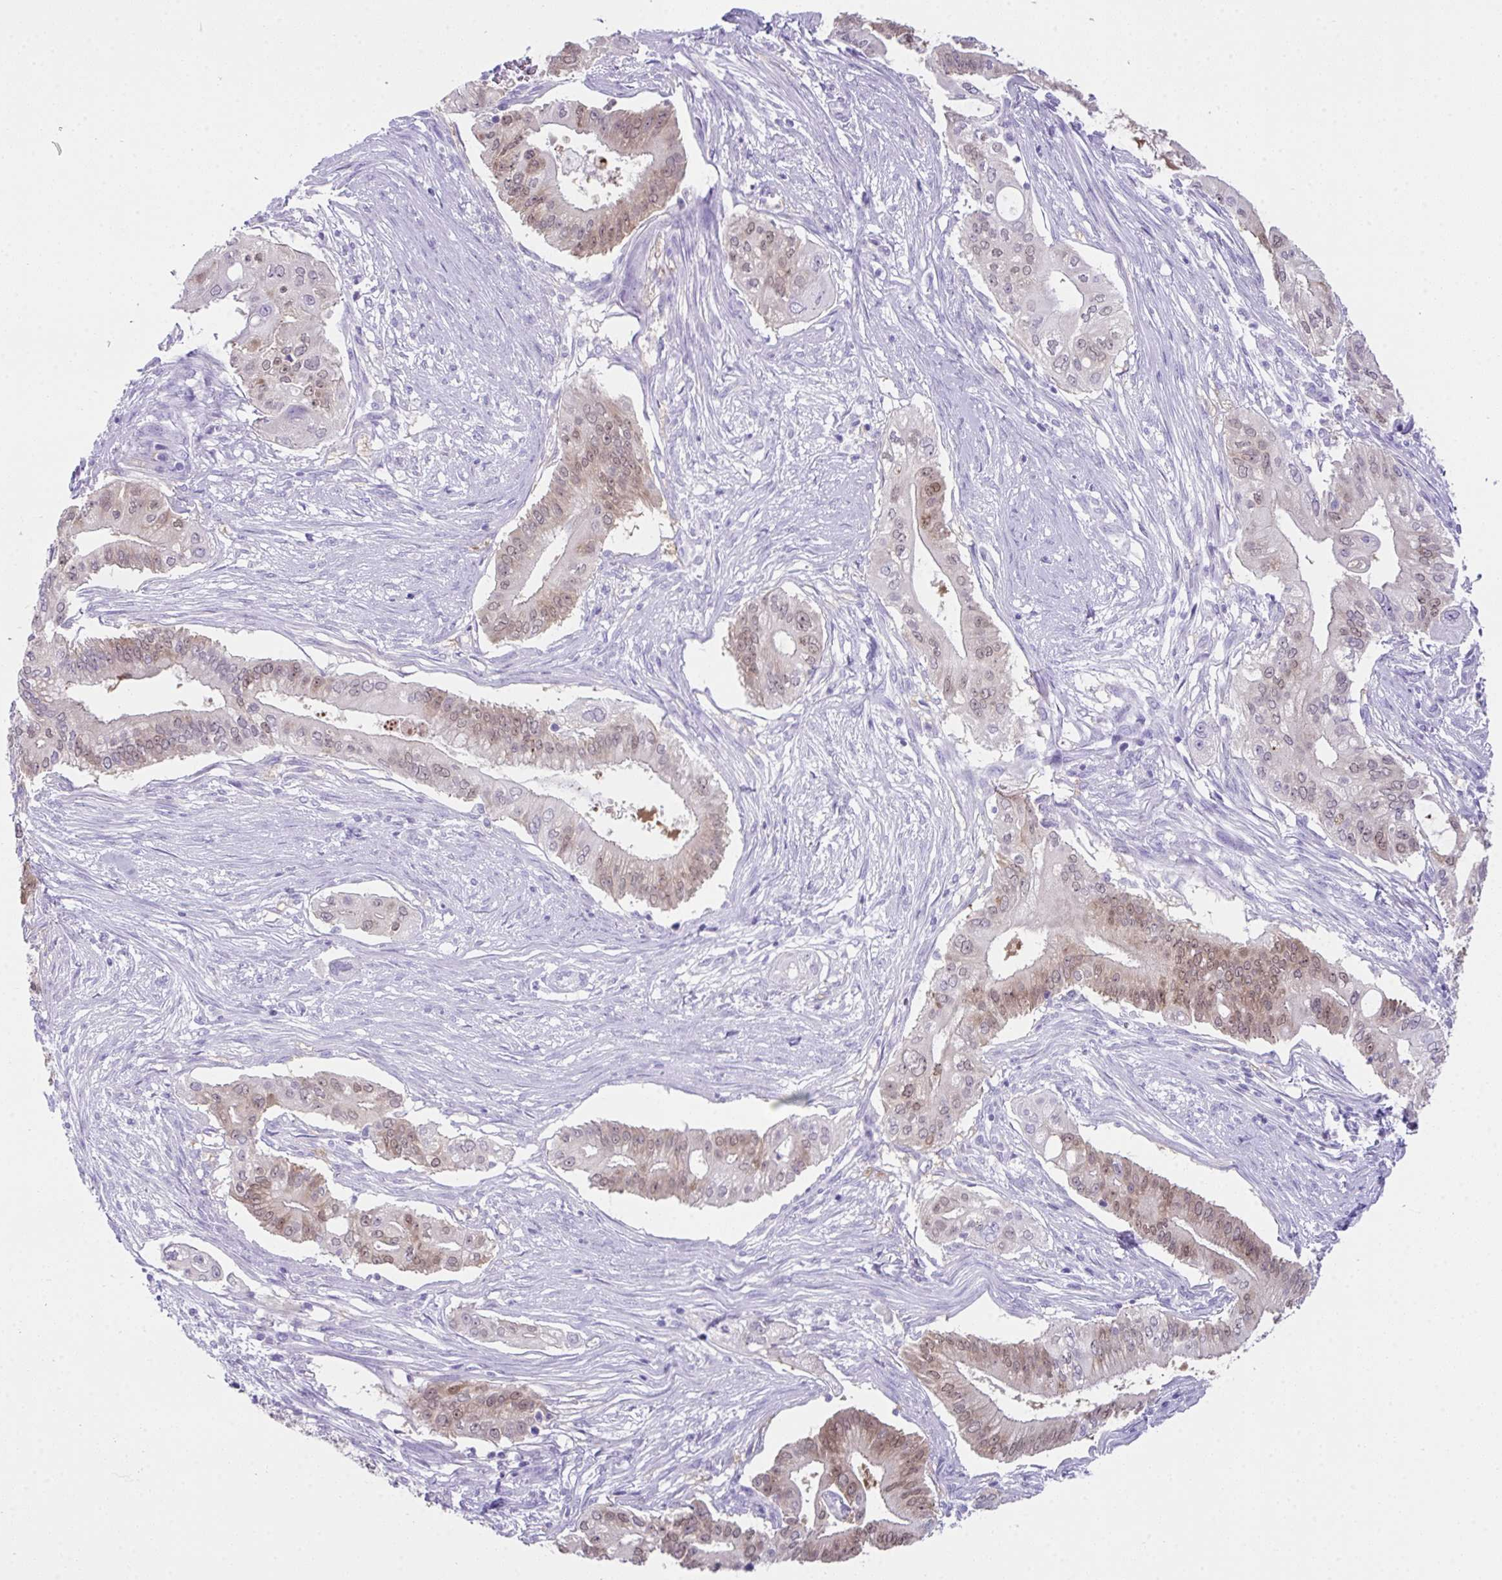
{"staining": {"intensity": "weak", "quantity": "25%-75%", "location": "nuclear"}, "tissue": "pancreatic cancer", "cell_type": "Tumor cells", "image_type": "cancer", "snomed": [{"axis": "morphology", "description": "Adenocarcinoma, NOS"}, {"axis": "topography", "description": "Pancreas"}], "caption": "Tumor cells reveal low levels of weak nuclear expression in approximately 25%-75% of cells in human adenocarcinoma (pancreatic).", "gene": "LGALS4", "patient": {"sex": "female", "age": 68}}